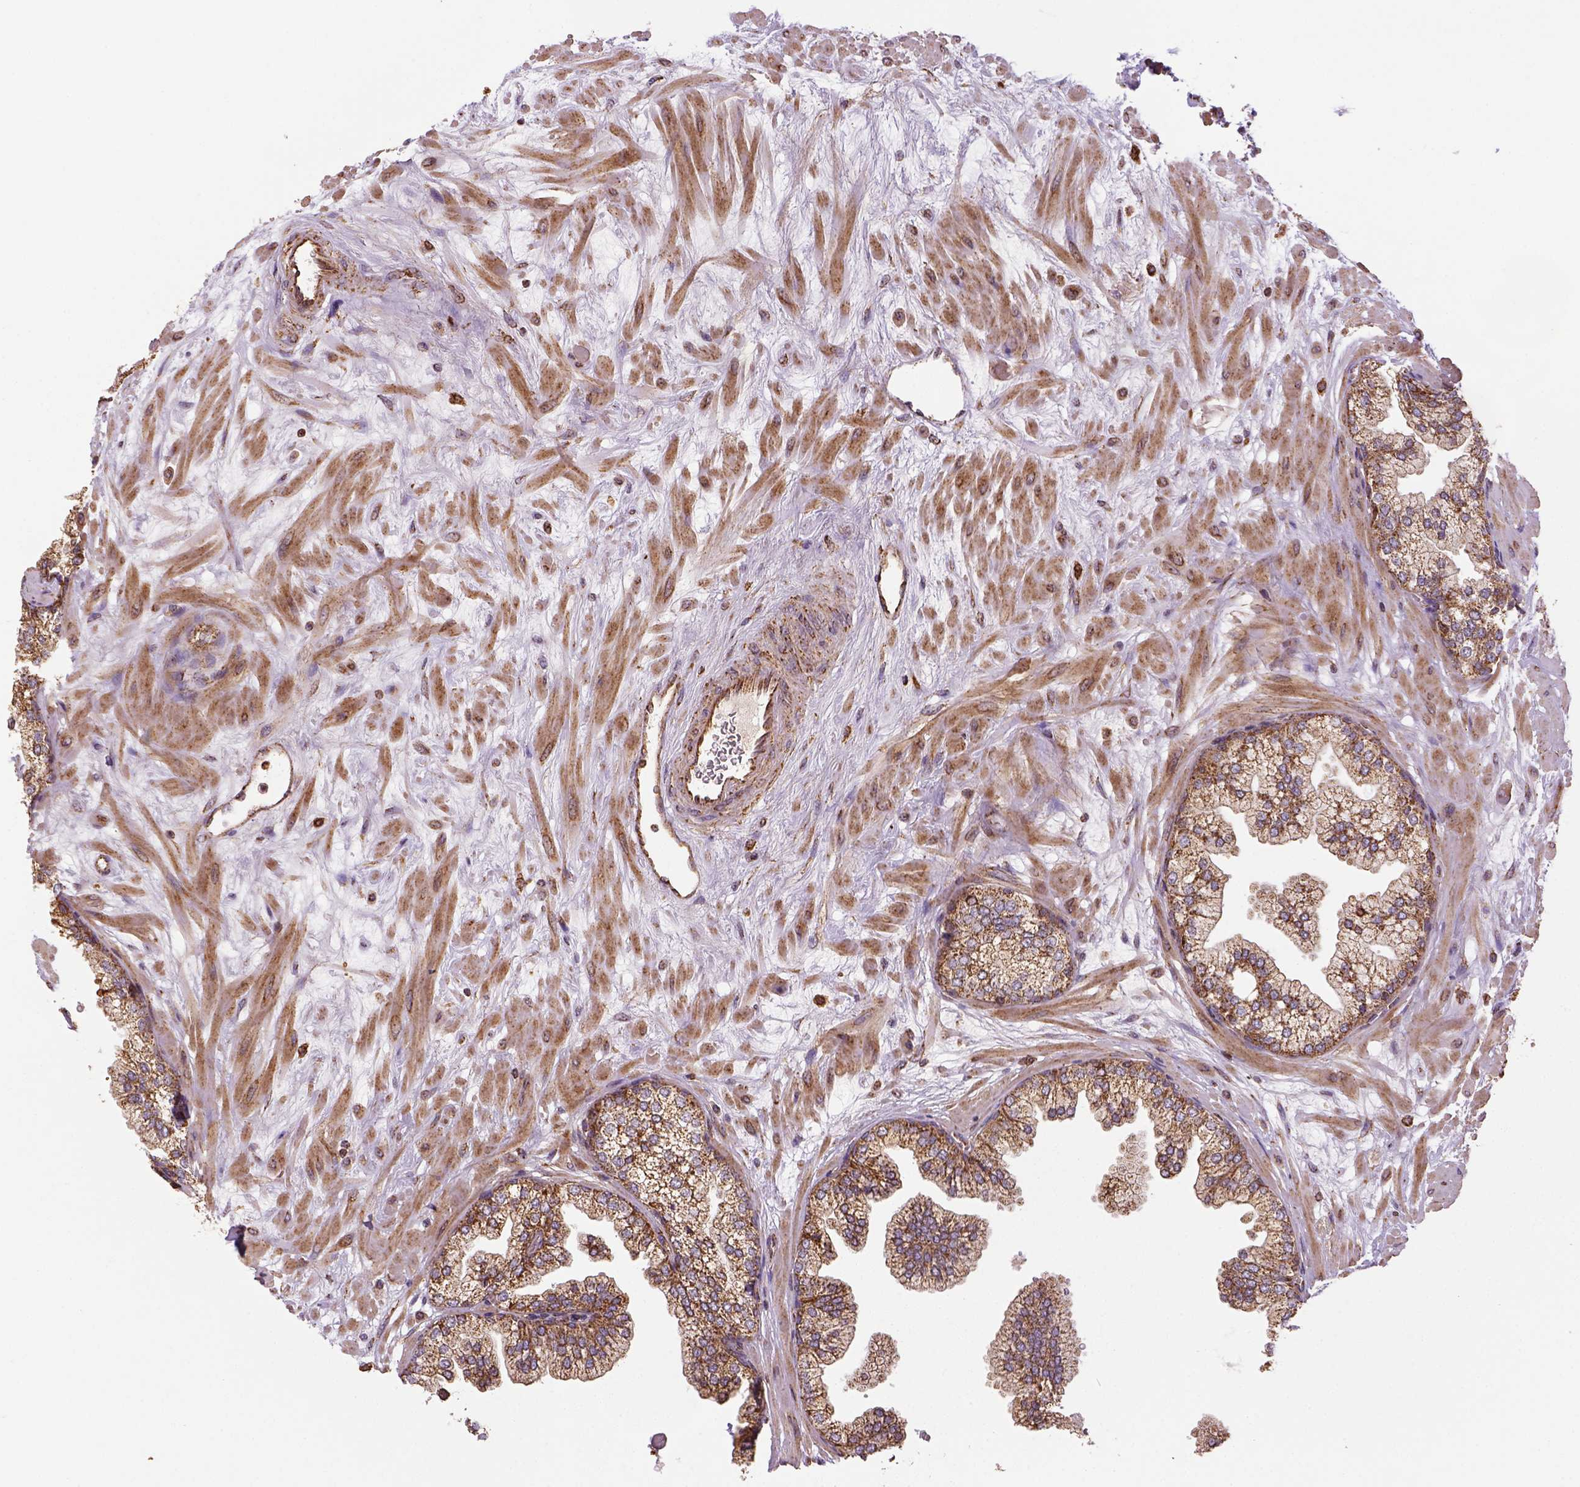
{"staining": {"intensity": "strong", "quantity": ">75%", "location": "cytoplasmic/membranous"}, "tissue": "prostate", "cell_type": "Glandular cells", "image_type": "normal", "snomed": [{"axis": "morphology", "description": "Normal tissue, NOS"}, {"axis": "topography", "description": "Prostate"}, {"axis": "topography", "description": "Peripheral nerve tissue"}], "caption": "Human prostate stained for a protein (brown) displays strong cytoplasmic/membranous positive expression in approximately >75% of glandular cells.", "gene": "MAPK8IP3", "patient": {"sex": "male", "age": 61}}